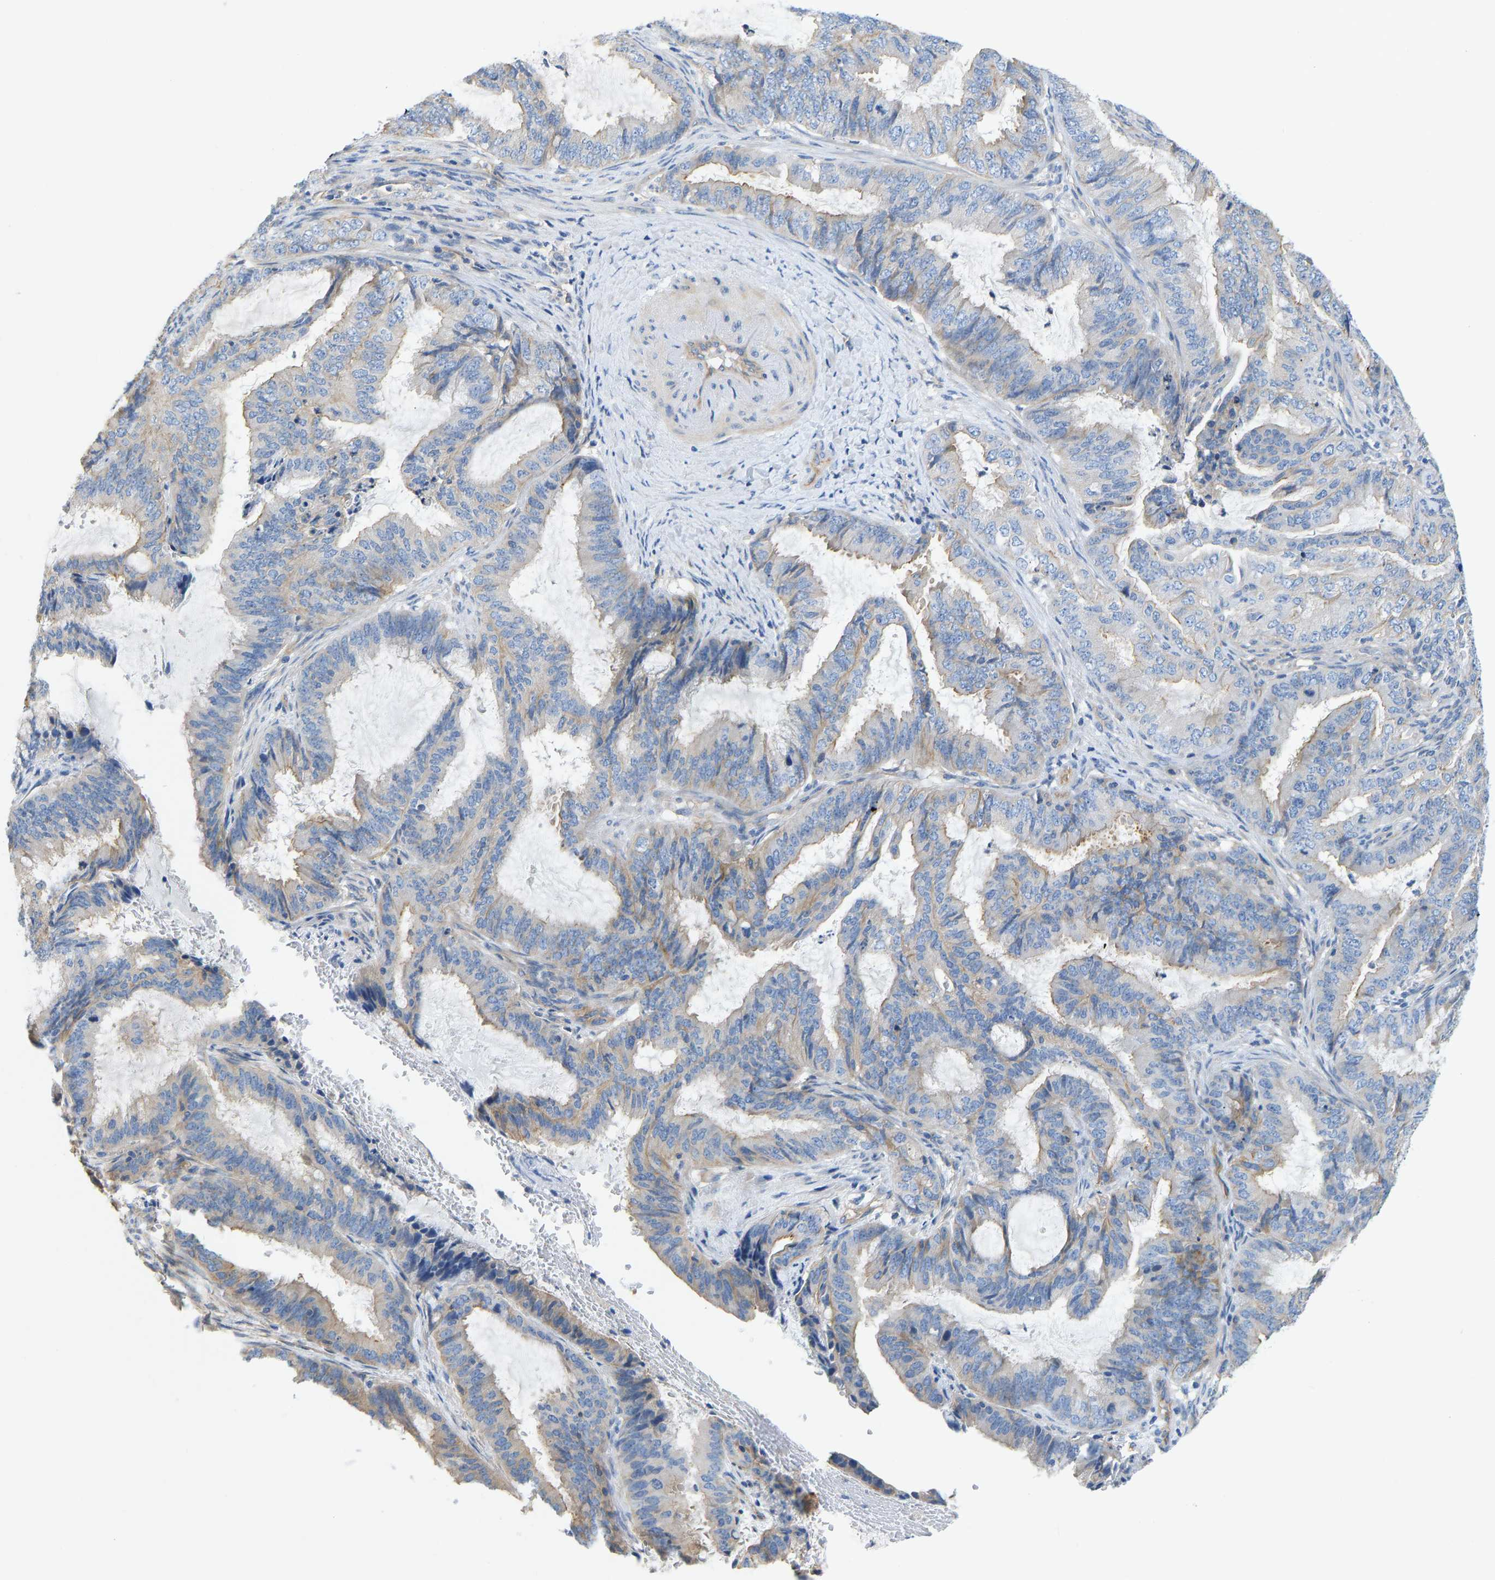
{"staining": {"intensity": "weak", "quantity": "25%-75%", "location": "cytoplasmic/membranous"}, "tissue": "endometrial cancer", "cell_type": "Tumor cells", "image_type": "cancer", "snomed": [{"axis": "morphology", "description": "Adenocarcinoma, NOS"}, {"axis": "topography", "description": "Endometrium"}], "caption": "Endometrial adenocarcinoma stained for a protein (brown) demonstrates weak cytoplasmic/membranous positive staining in approximately 25%-75% of tumor cells.", "gene": "CHAD", "patient": {"sex": "female", "age": 51}}